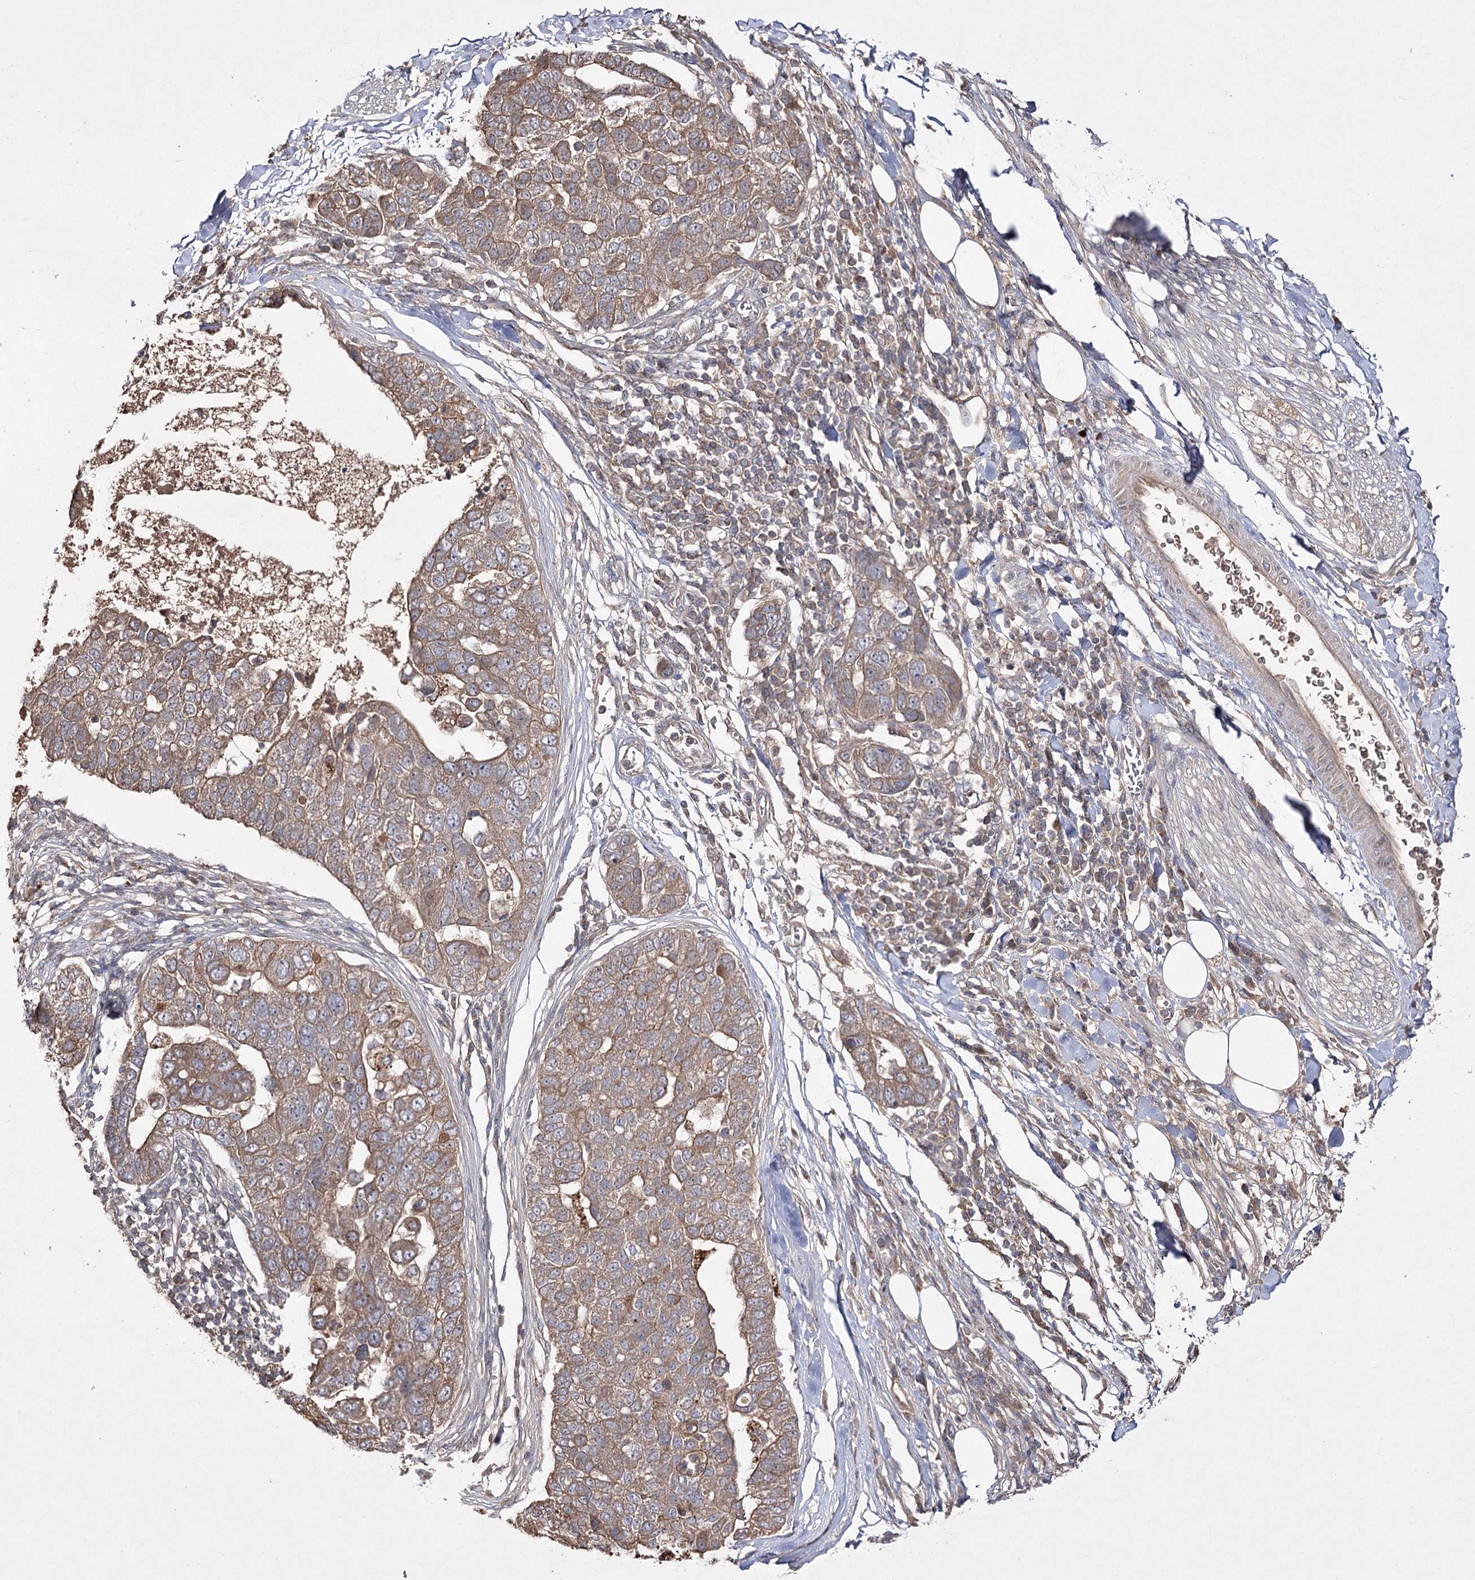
{"staining": {"intensity": "moderate", "quantity": ">75%", "location": "cytoplasmic/membranous"}, "tissue": "pancreatic cancer", "cell_type": "Tumor cells", "image_type": "cancer", "snomed": [{"axis": "morphology", "description": "Adenocarcinoma, NOS"}, {"axis": "topography", "description": "Pancreas"}], "caption": "Protein staining of adenocarcinoma (pancreatic) tissue shows moderate cytoplasmic/membranous staining in approximately >75% of tumor cells.", "gene": "FANCL", "patient": {"sex": "female", "age": 61}}